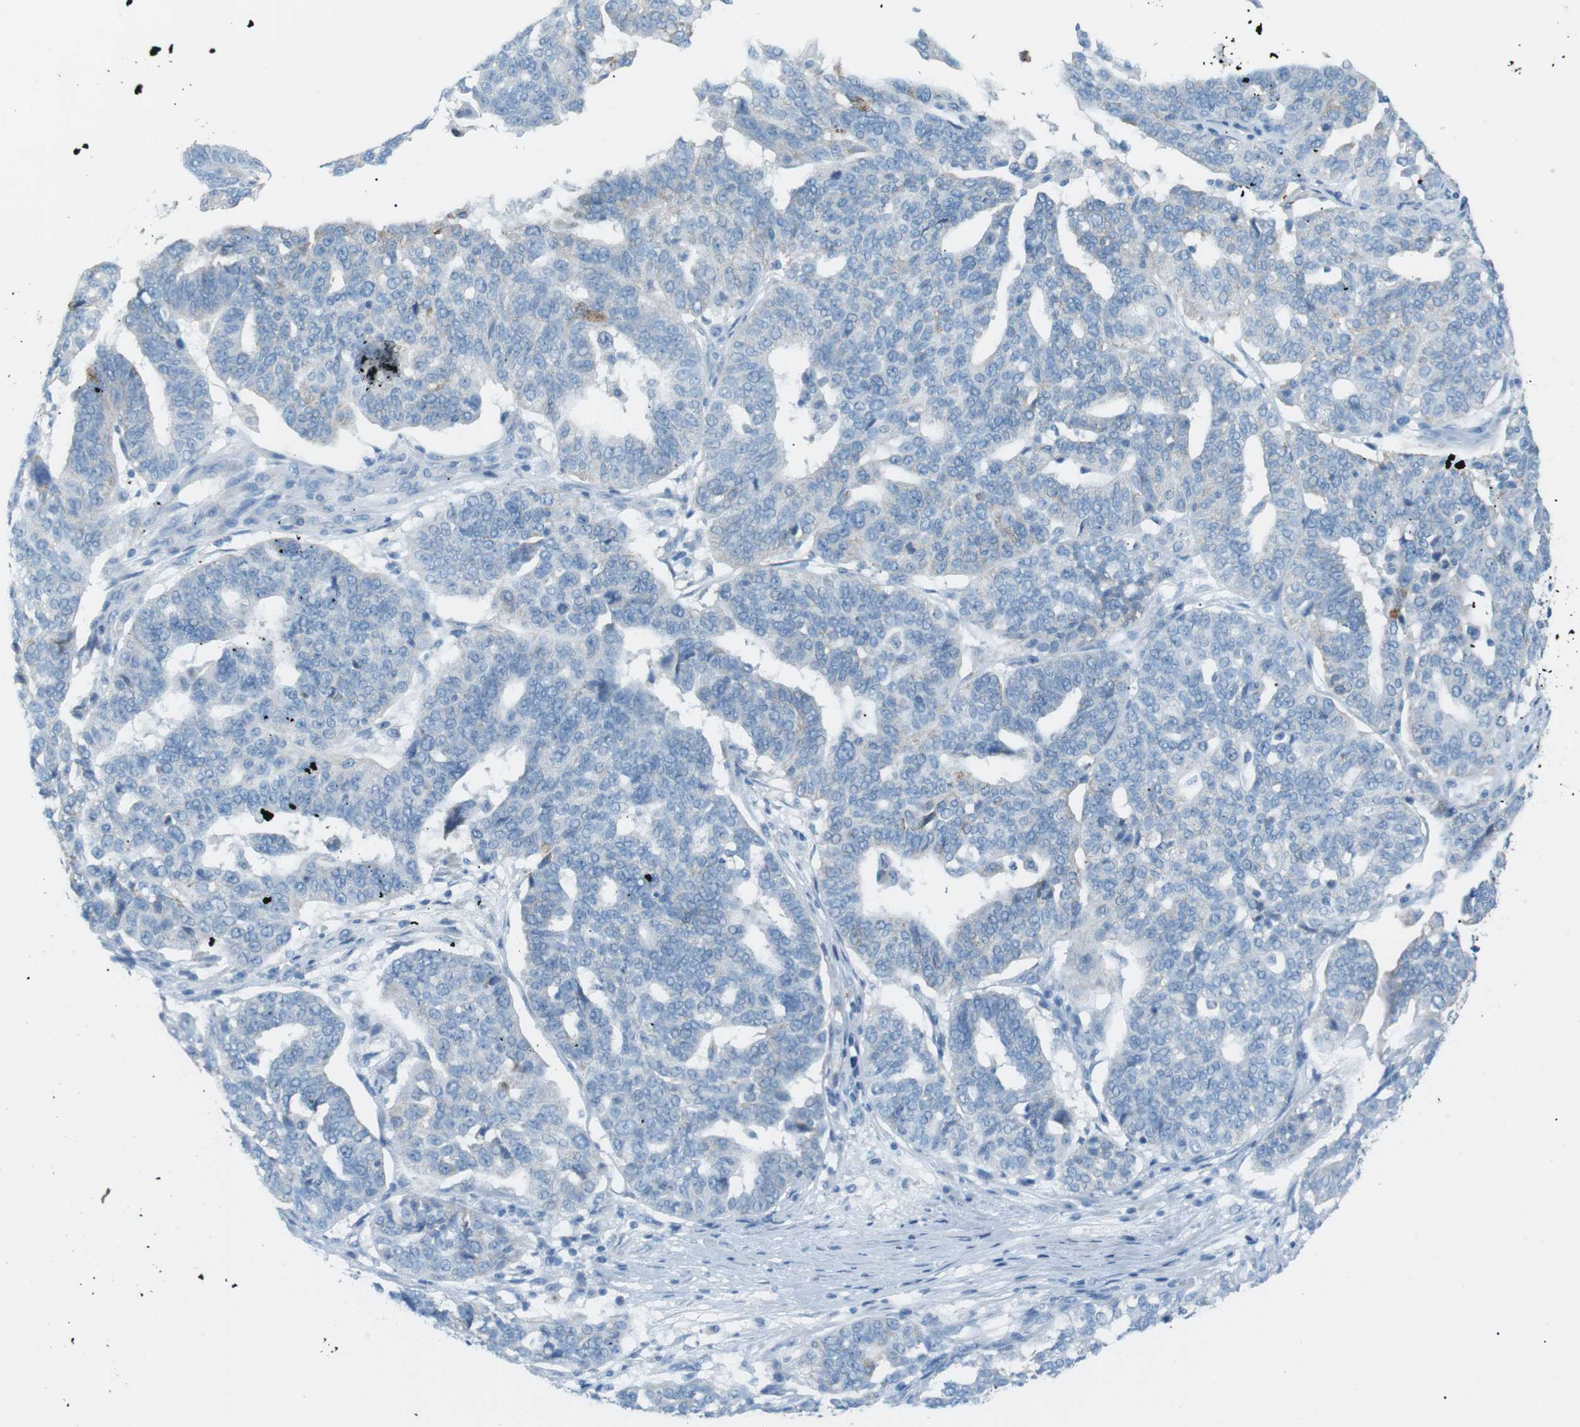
{"staining": {"intensity": "negative", "quantity": "none", "location": "none"}, "tissue": "ovarian cancer", "cell_type": "Tumor cells", "image_type": "cancer", "snomed": [{"axis": "morphology", "description": "Cystadenocarcinoma, serous, NOS"}, {"axis": "topography", "description": "Ovary"}], "caption": "Serous cystadenocarcinoma (ovarian) stained for a protein using immunohistochemistry (IHC) shows no staining tumor cells.", "gene": "VAMP1", "patient": {"sex": "female", "age": 59}}